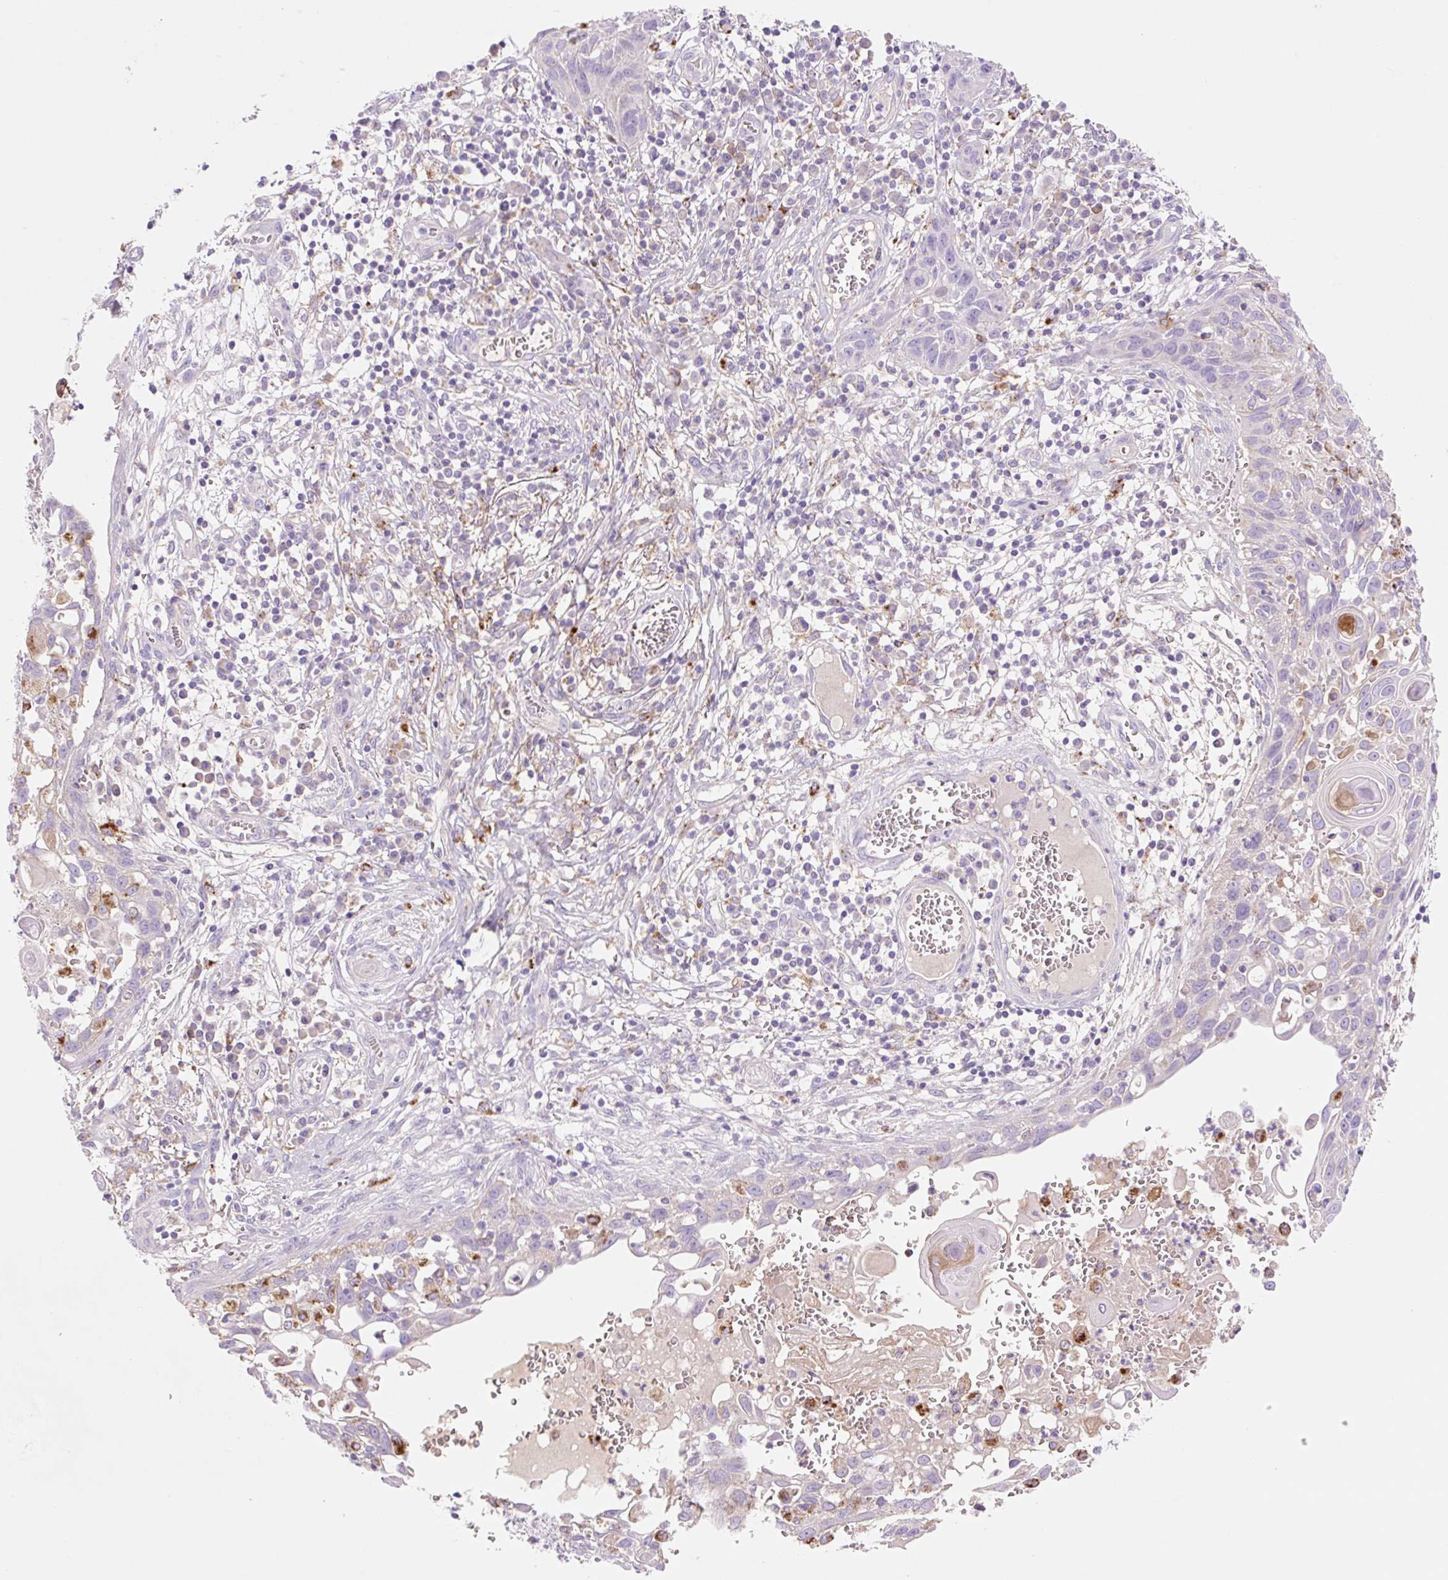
{"staining": {"intensity": "negative", "quantity": "none", "location": "none"}, "tissue": "skin cancer", "cell_type": "Tumor cells", "image_type": "cancer", "snomed": [{"axis": "morphology", "description": "Squamous cell carcinoma, NOS"}, {"axis": "topography", "description": "Skin"}, {"axis": "topography", "description": "Vulva"}], "caption": "An image of human skin cancer (squamous cell carcinoma) is negative for staining in tumor cells.", "gene": "HEXA", "patient": {"sex": "female", "age": 83}}